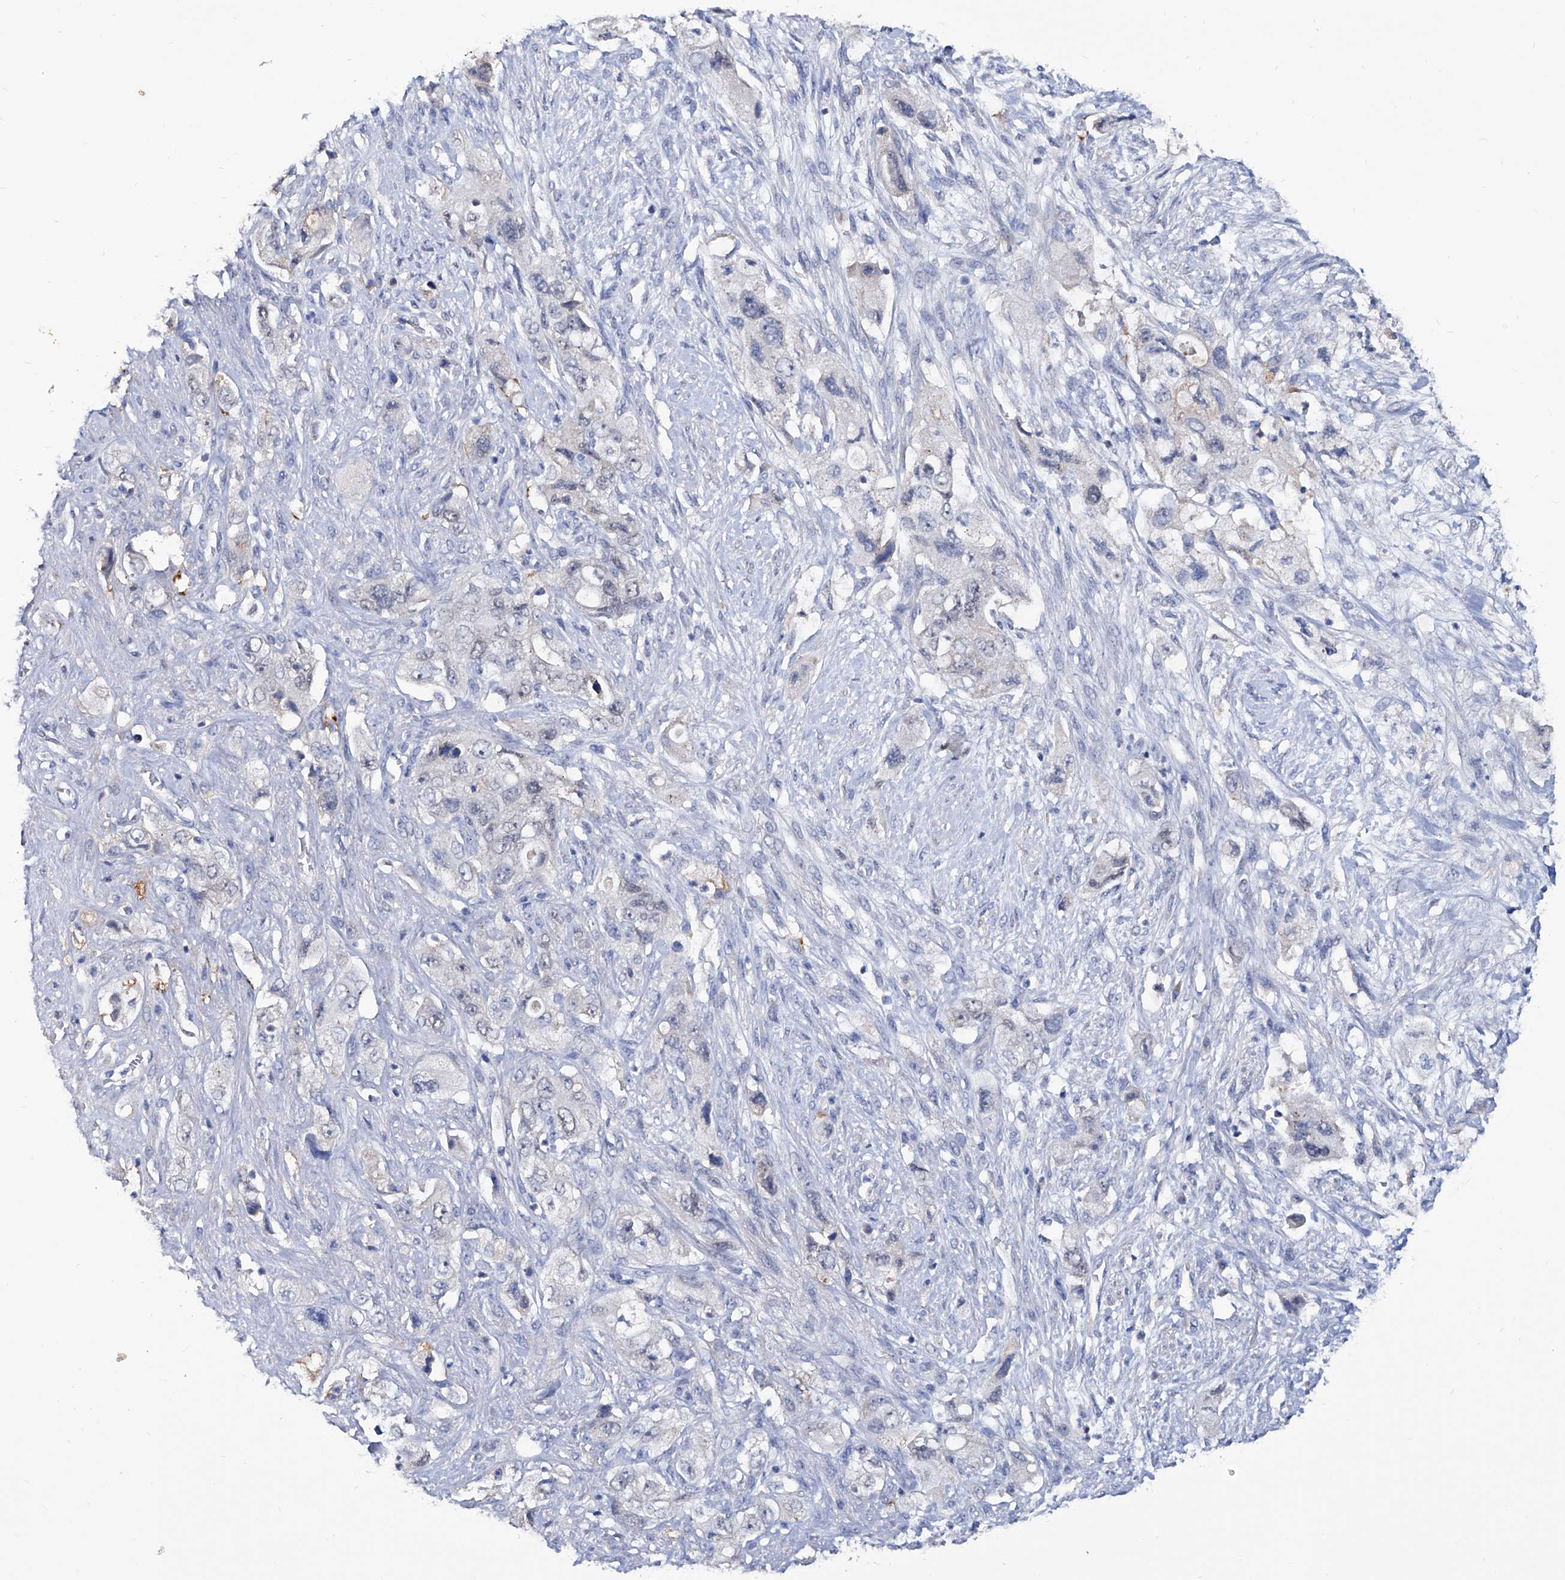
{"staining": {"intensity": "negative", "quantity": "none", "location": "none"}, "tissue": "pancreatic cancer", "cell_type": "Tumor cells", "image_type": "cancer", "snomed": [{"axis": "morphology", "description": "Adenocarcinoma, NOS"}, {"axis": "topography", "description": "Pancreas"}], "caption": "Tumor cells show no significant positivity in pancreatic cancer (adenocarcinoma).", "gene": "KLHL17", "patient": {"sex": "female", "age": 73}}